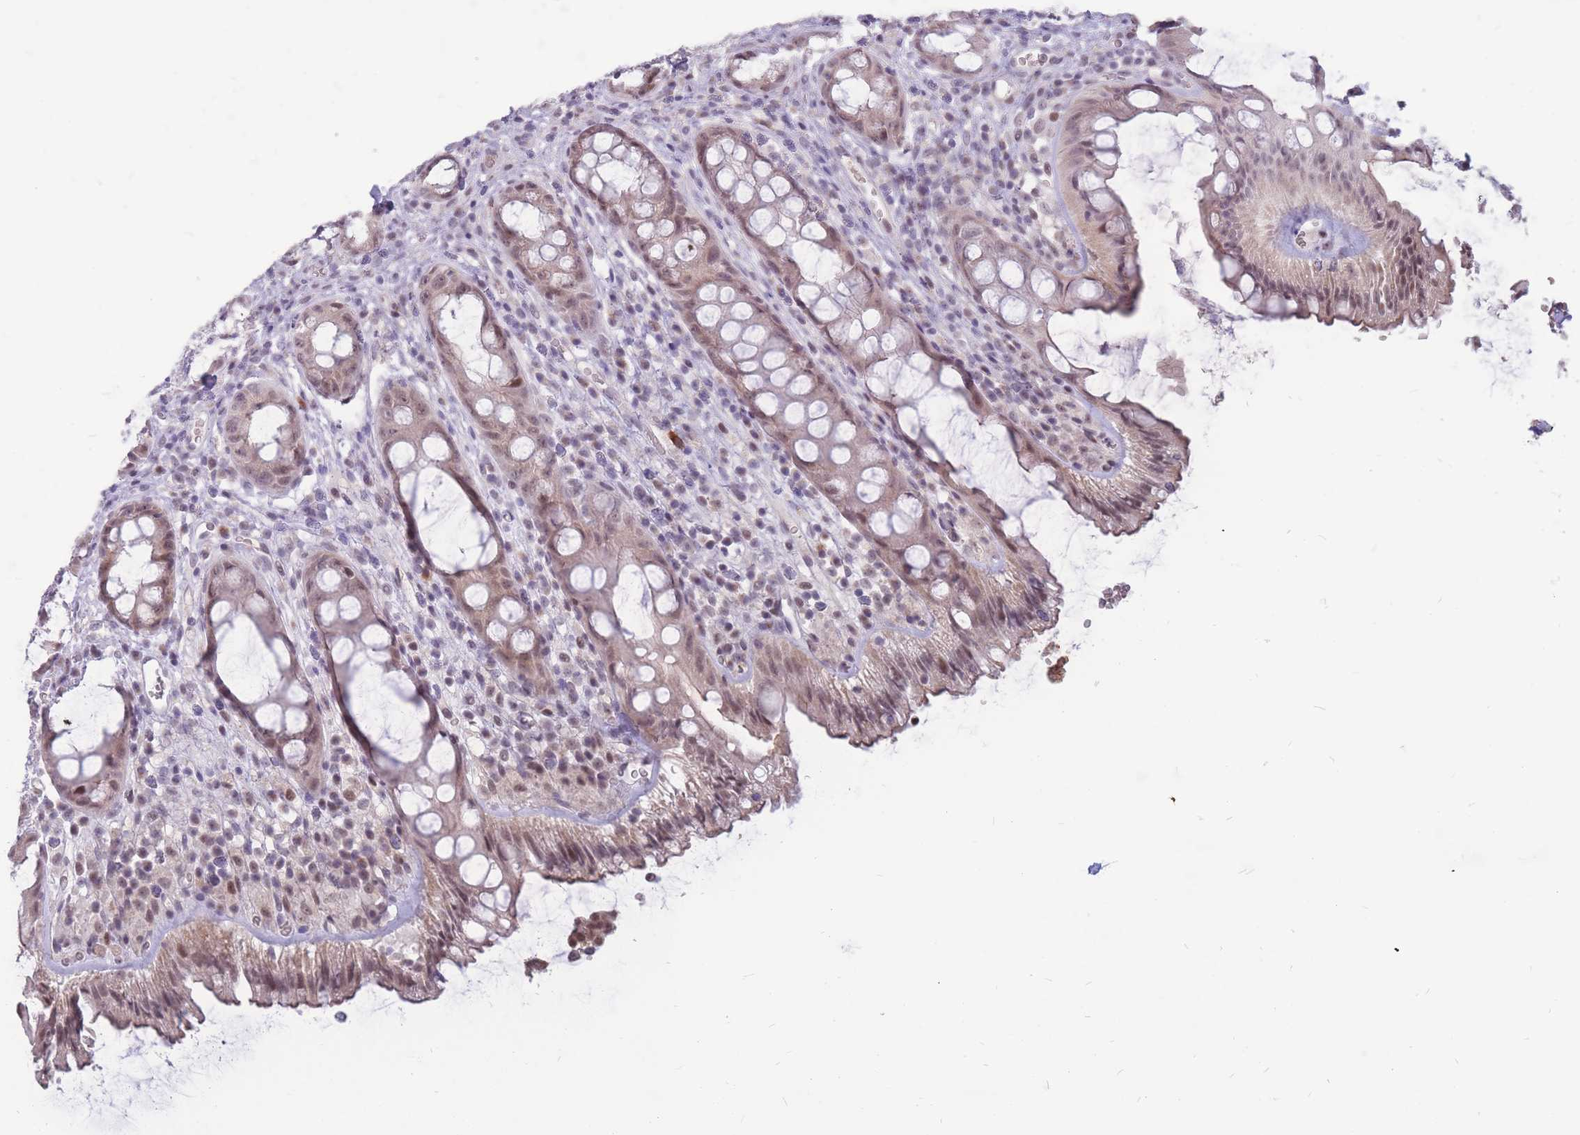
{"staining": {"intensity": "weak", "quantity": "25%-75%", "location": "cytoplasmic/membranous,nuclear"}, "tissue": "rectum", "cell_type": "Glandular cells", "image_type": "normal", "snomed": [{"axis": "morphology", "description": "Normal tissue, NOS"}, {"axis": "topography", "description": "Rectum"}], "caption": "The histopathology image shows staining of benign rectum, revealing weak cytoplasmic/membranous,nuclear protein positivity (brown color) within glandular cells. The staining is performed using DAB brown chromogen to label protein expression. The nuclei are counter-stained blue using hematoxylin.", "gene": "ADD2", "patient": {"sex": "female", "age": 57}}